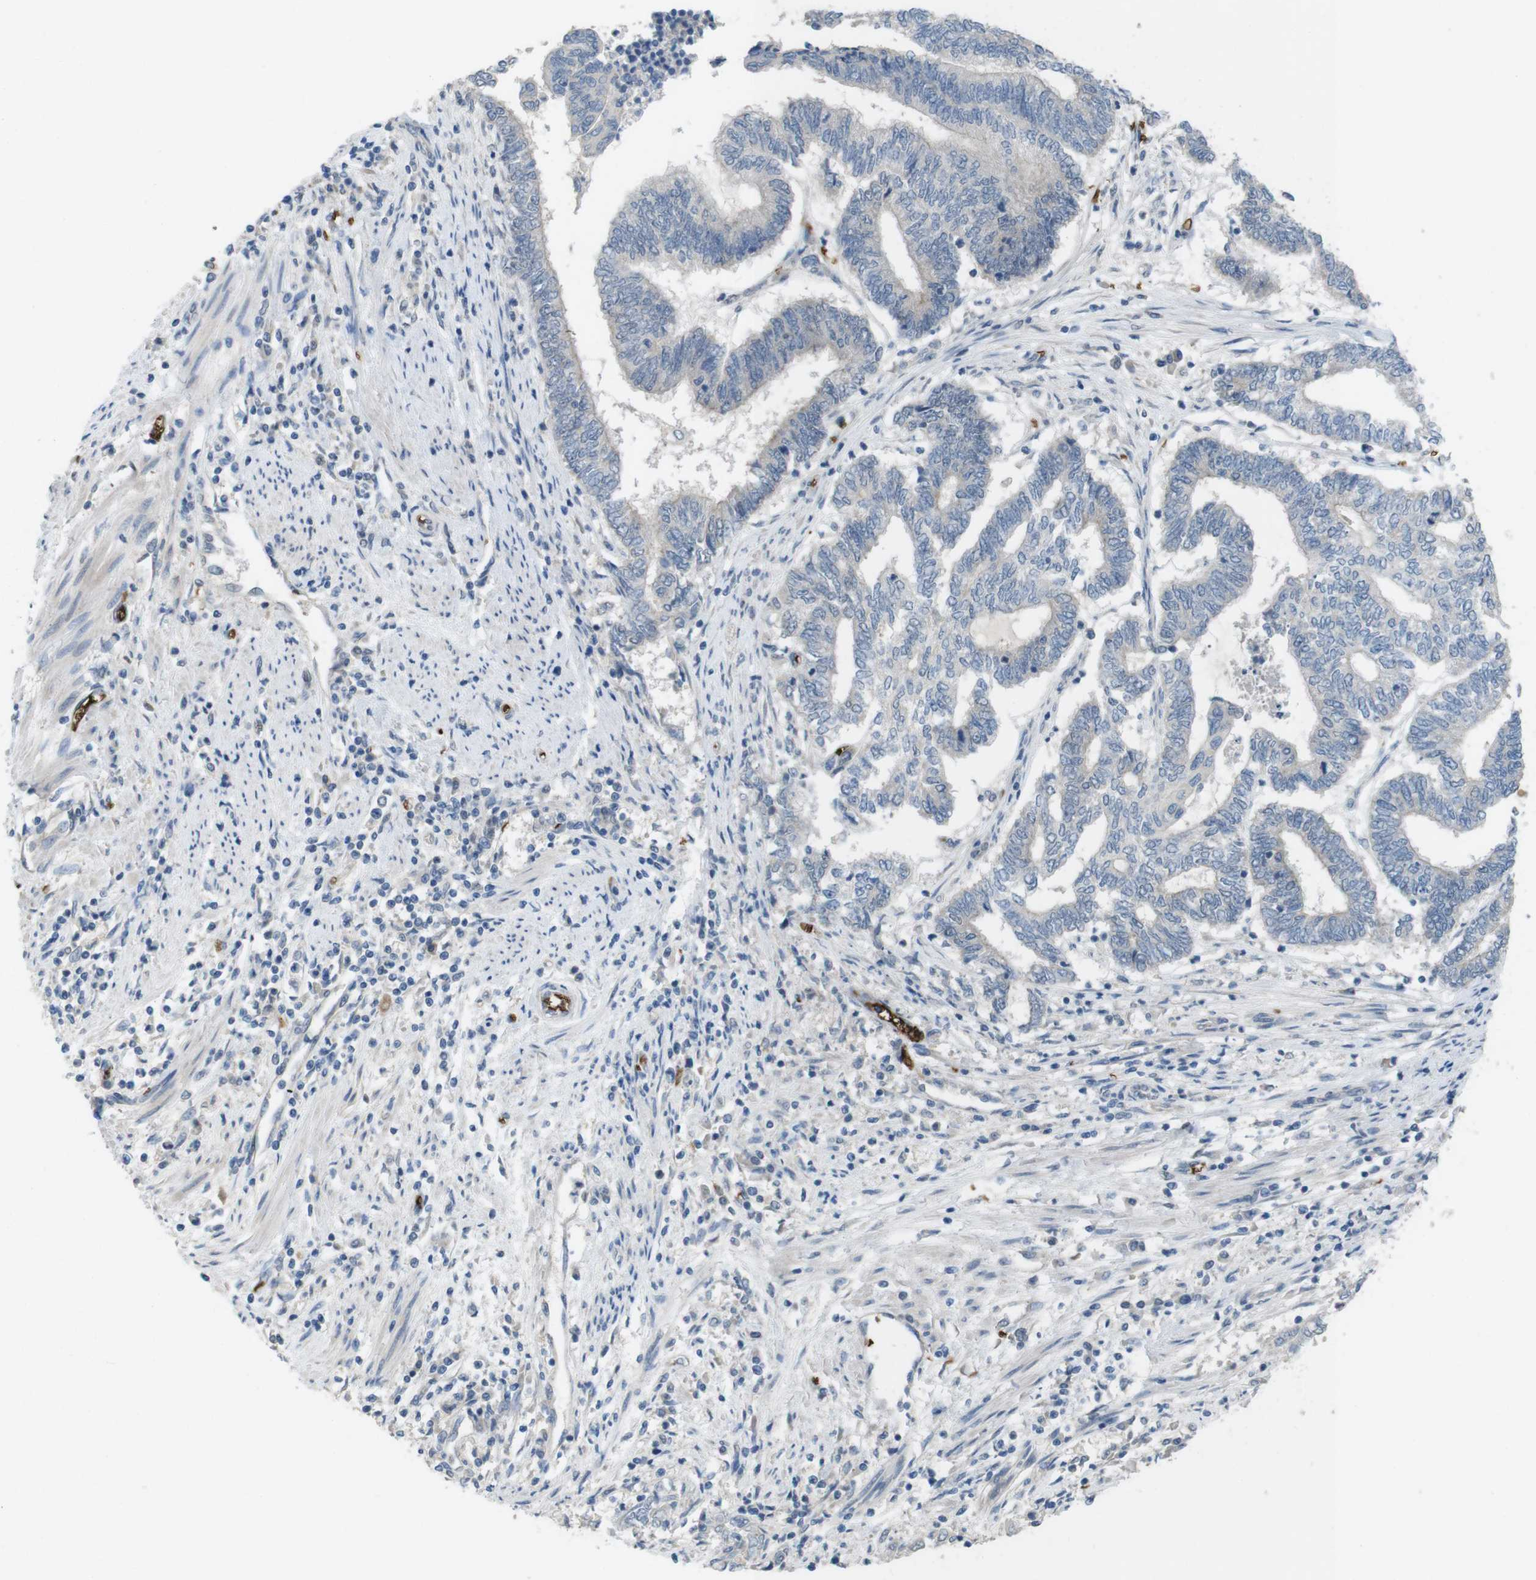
{"staining": {"intensity": "negative", "quantity": "none", "location": "none"}, "tissue": "endometrial cancer", "cell_type": "Tumor cells", "image_type": "cancer", "snomed": [{"axis": "morphology", "description": "Adenocarcinoma, NOS"}, {"axis": "topography", "description": "Uterus"}, {"axis": "topography", "description": "Endometrium"}], "caption": "Immunohistochemistry (IHC) of human endometrial cancer reveals no staining in tumor cells.", "gene": "GYPA", "patient": {"sex": "female", "age": 70}}